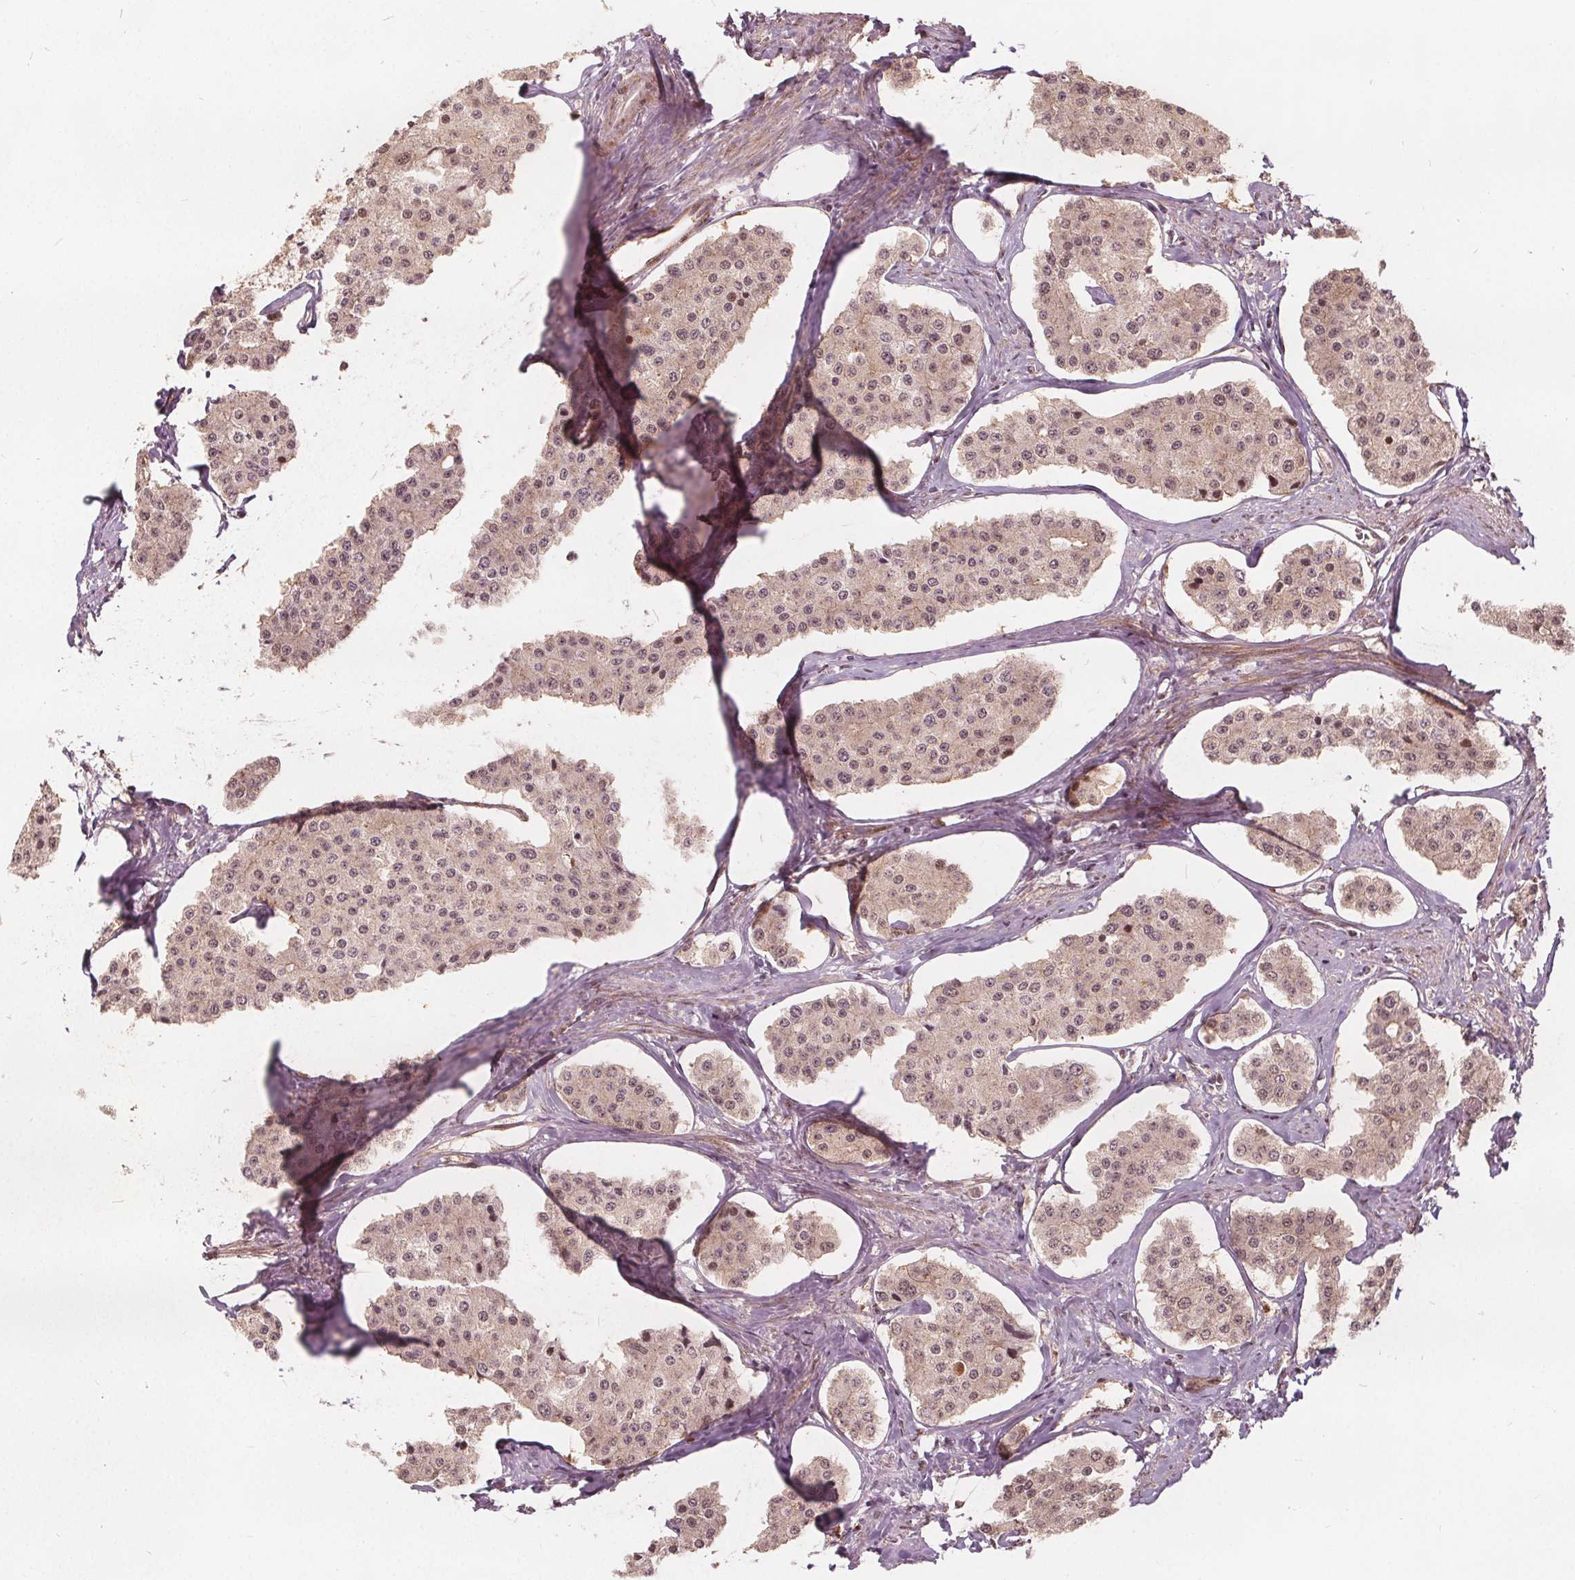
{"staining": {"intensity": "weak", "quantity": ">75%", "location": "cytoplasmic/membranous,nuclear"}, "tissue": "carcinoid", "cell_type": "Tumor cells", "image_type": "cancer", "snomed": [{"axis": "morphology", "description": "Carcinoid, malignant, NOS"}, {"axis": "topography", "description": "Small intestine"}], "caption": "DAB immunohistochemical staining of human carcinoid displays weak cytoplasmic/membranous and nuclear protein expression in about >75% of tumor cells.", "gene": "PPP1CB", "patient": {"sex": "female", "age": 65}}